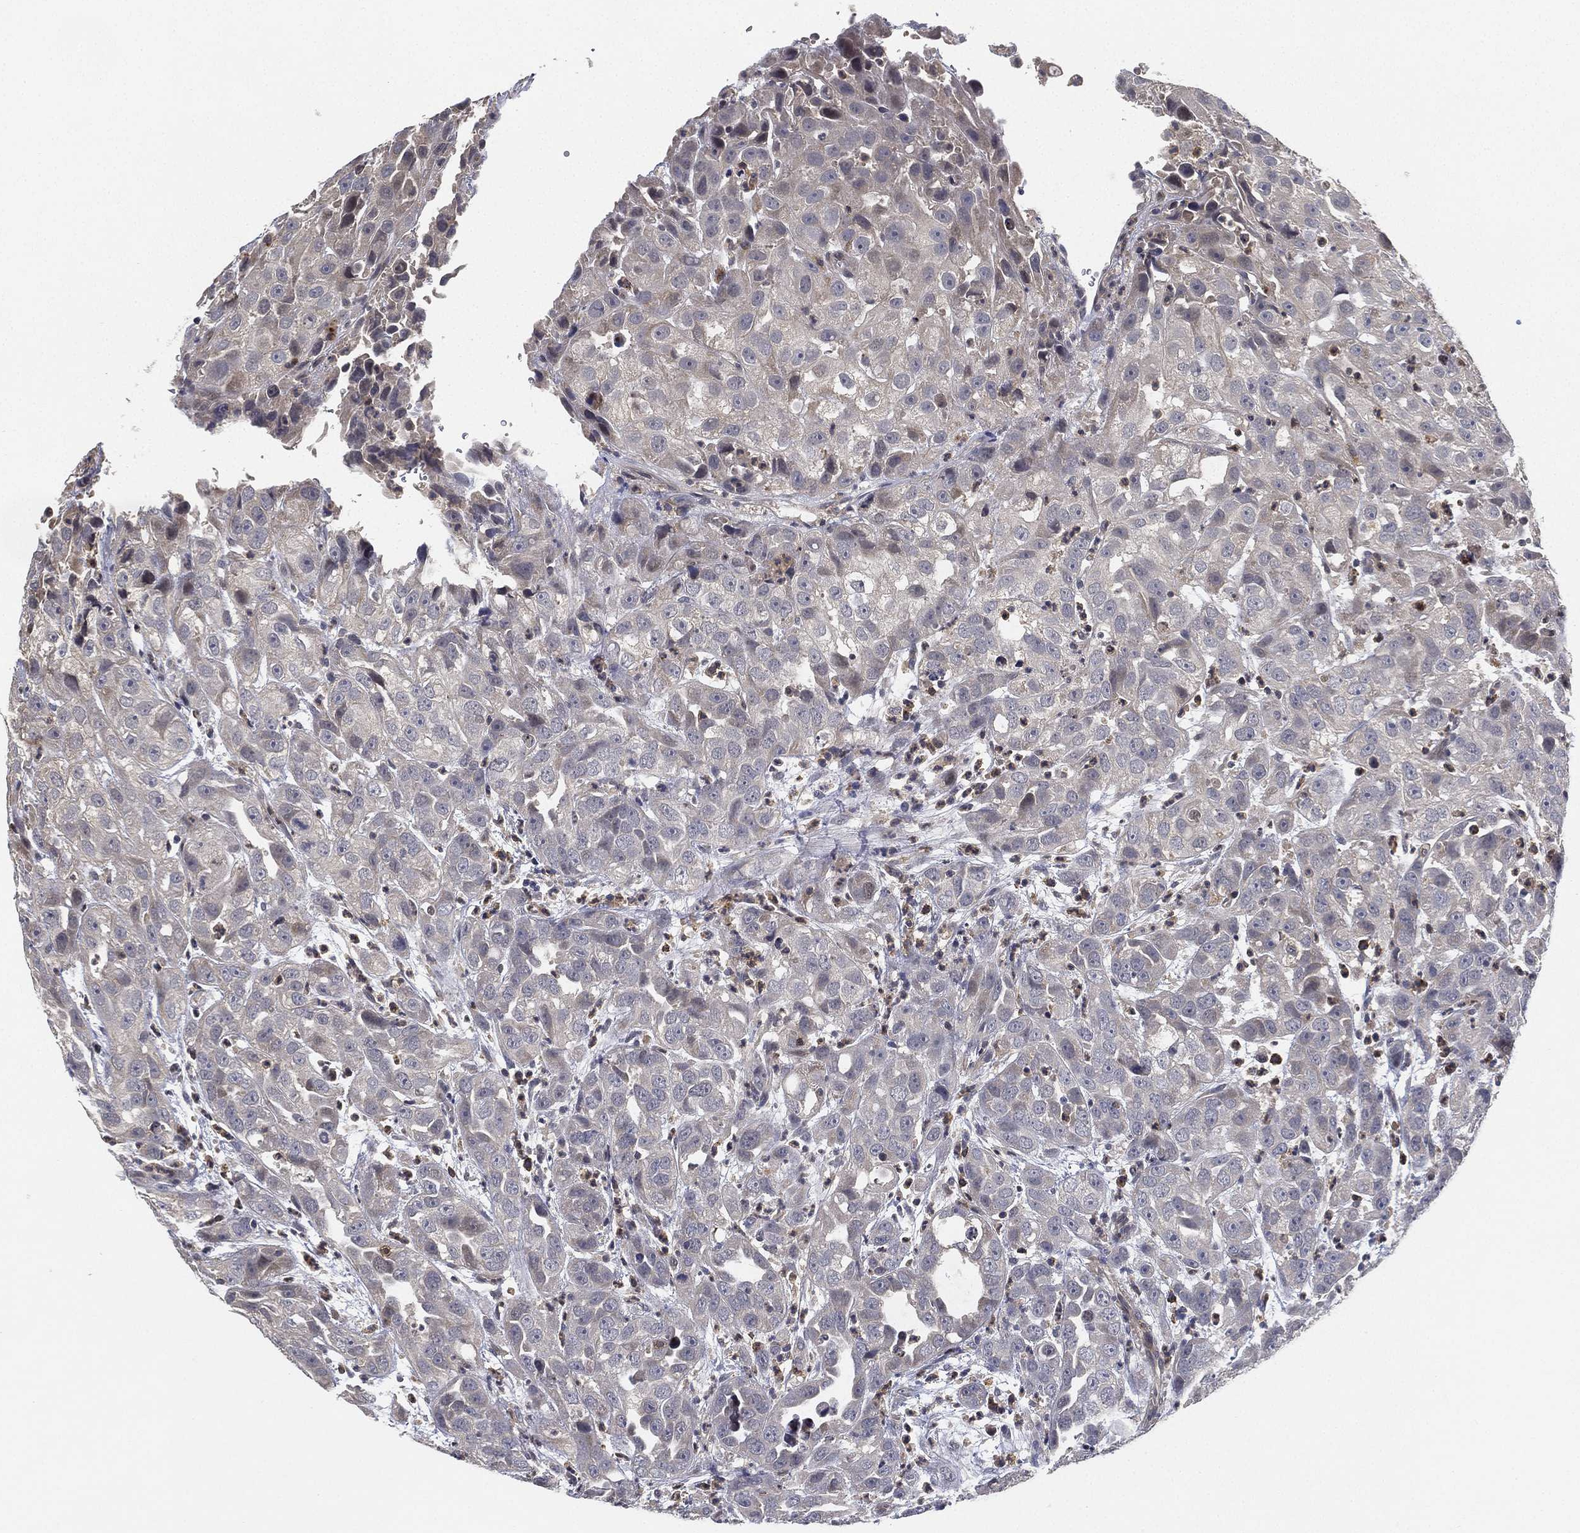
{"staining": {"intensity": "negative", "quantity": "none", "location": "none"}, "tissue": "urothelial cancer", "cell_type": "Tumor cells", "image_type": "cancer", "snomed": [{"axis": "morphology", "description": "Urothelial carcinoma, High grade"}, {"axis": "topography", "description": "Urinary bladder"}], "caption": "There is no significant staining in tumor cells of urothelial carcinoma (high-grade).", "gene": "CFAP251", "patient": {"sex": "female", "age": 41}}